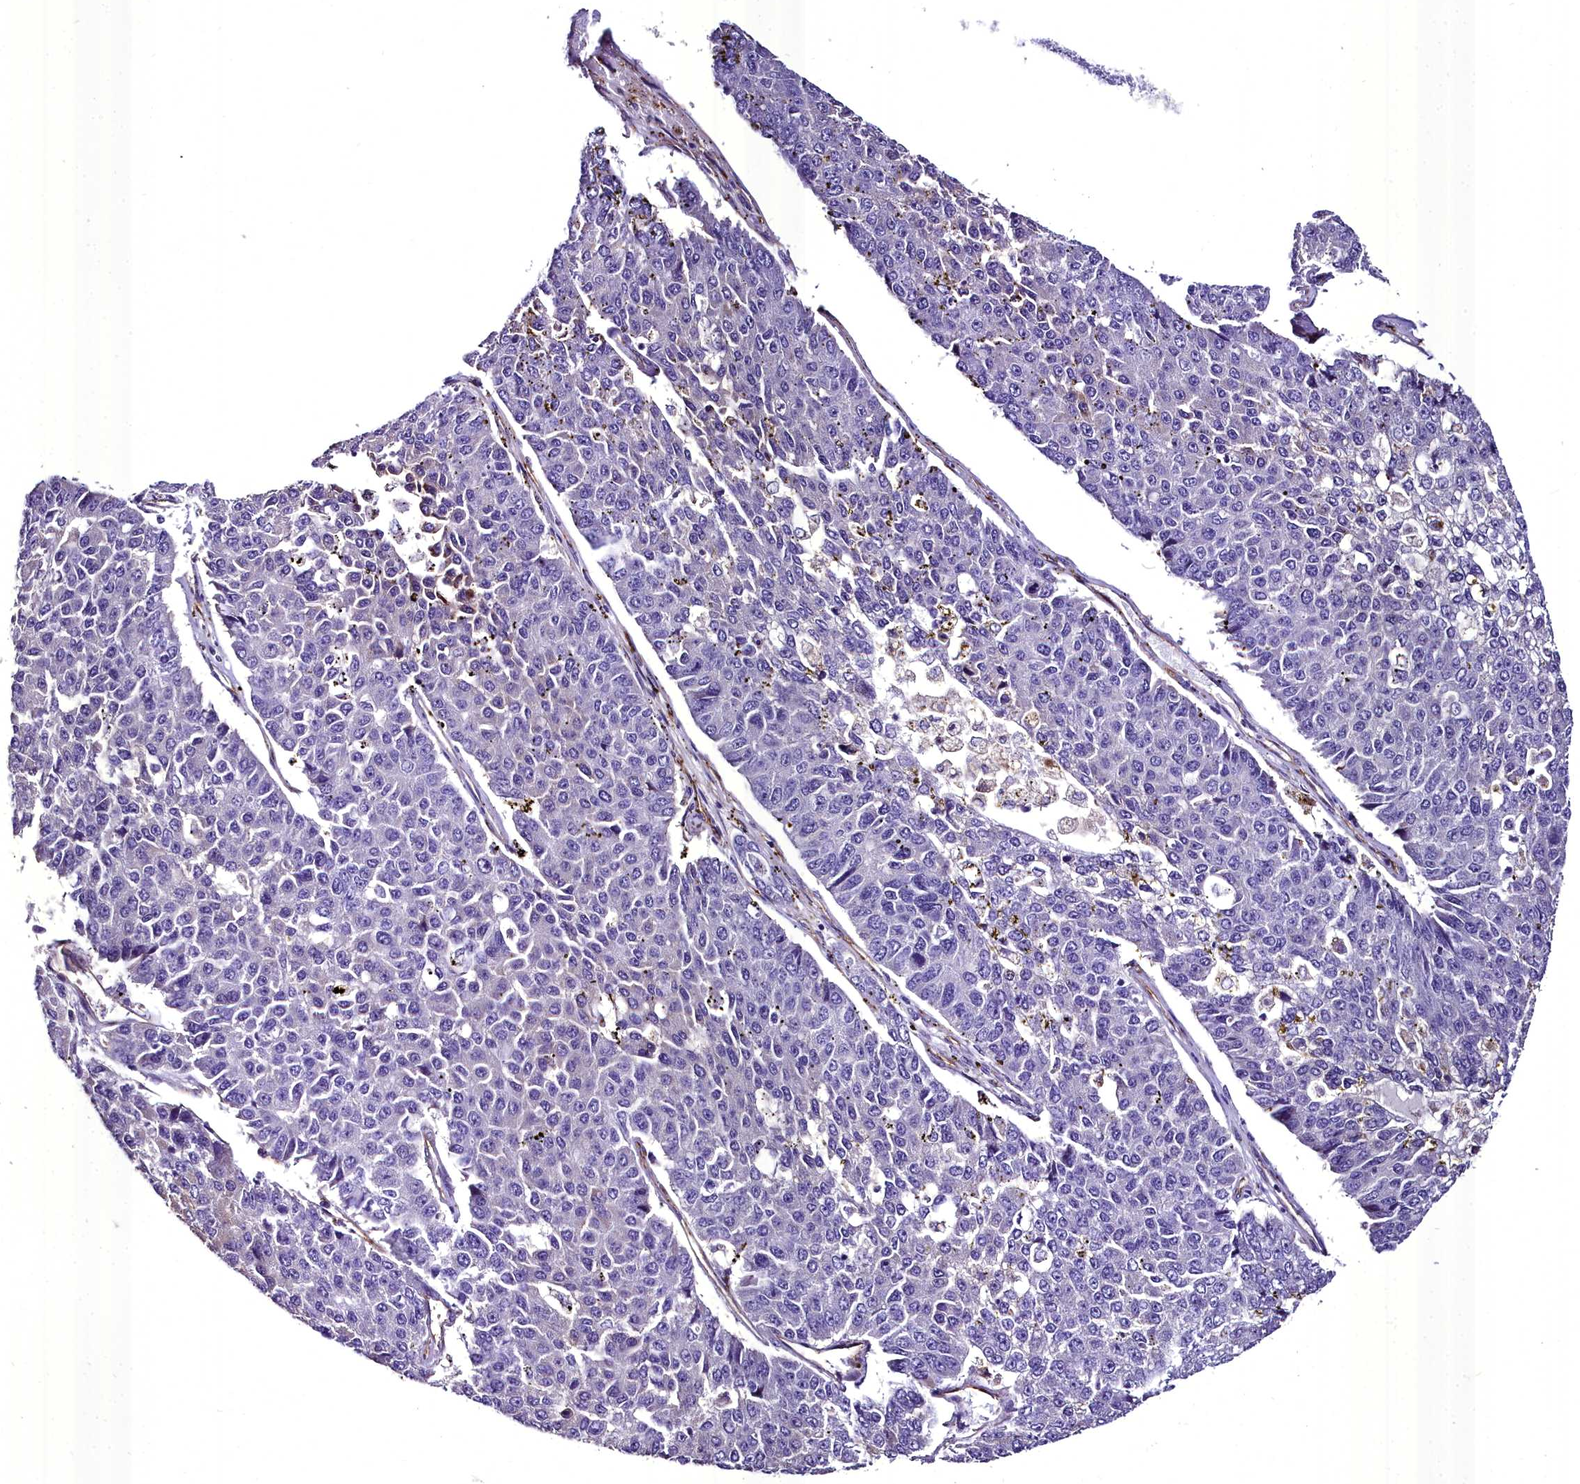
{"staining": {"intensity": "negative", "quantity": "none", "location": "none"}, "tissue": "pancreatic cancer", "cell_type": "Tumor cells", "image_type": "cancer", "snomed": [{"axis": "morphology", "description": "Adenocarcinoma, NOS"}, {"axis": "topography", "description": "Pancreas"}], "caption": "This is an immunohistochemistry image of pancreatic adenocarcinoma. There is no expression in tumor cells.", "gene": "MS4A18", "patient": {"sex": "male", "age": 50}}